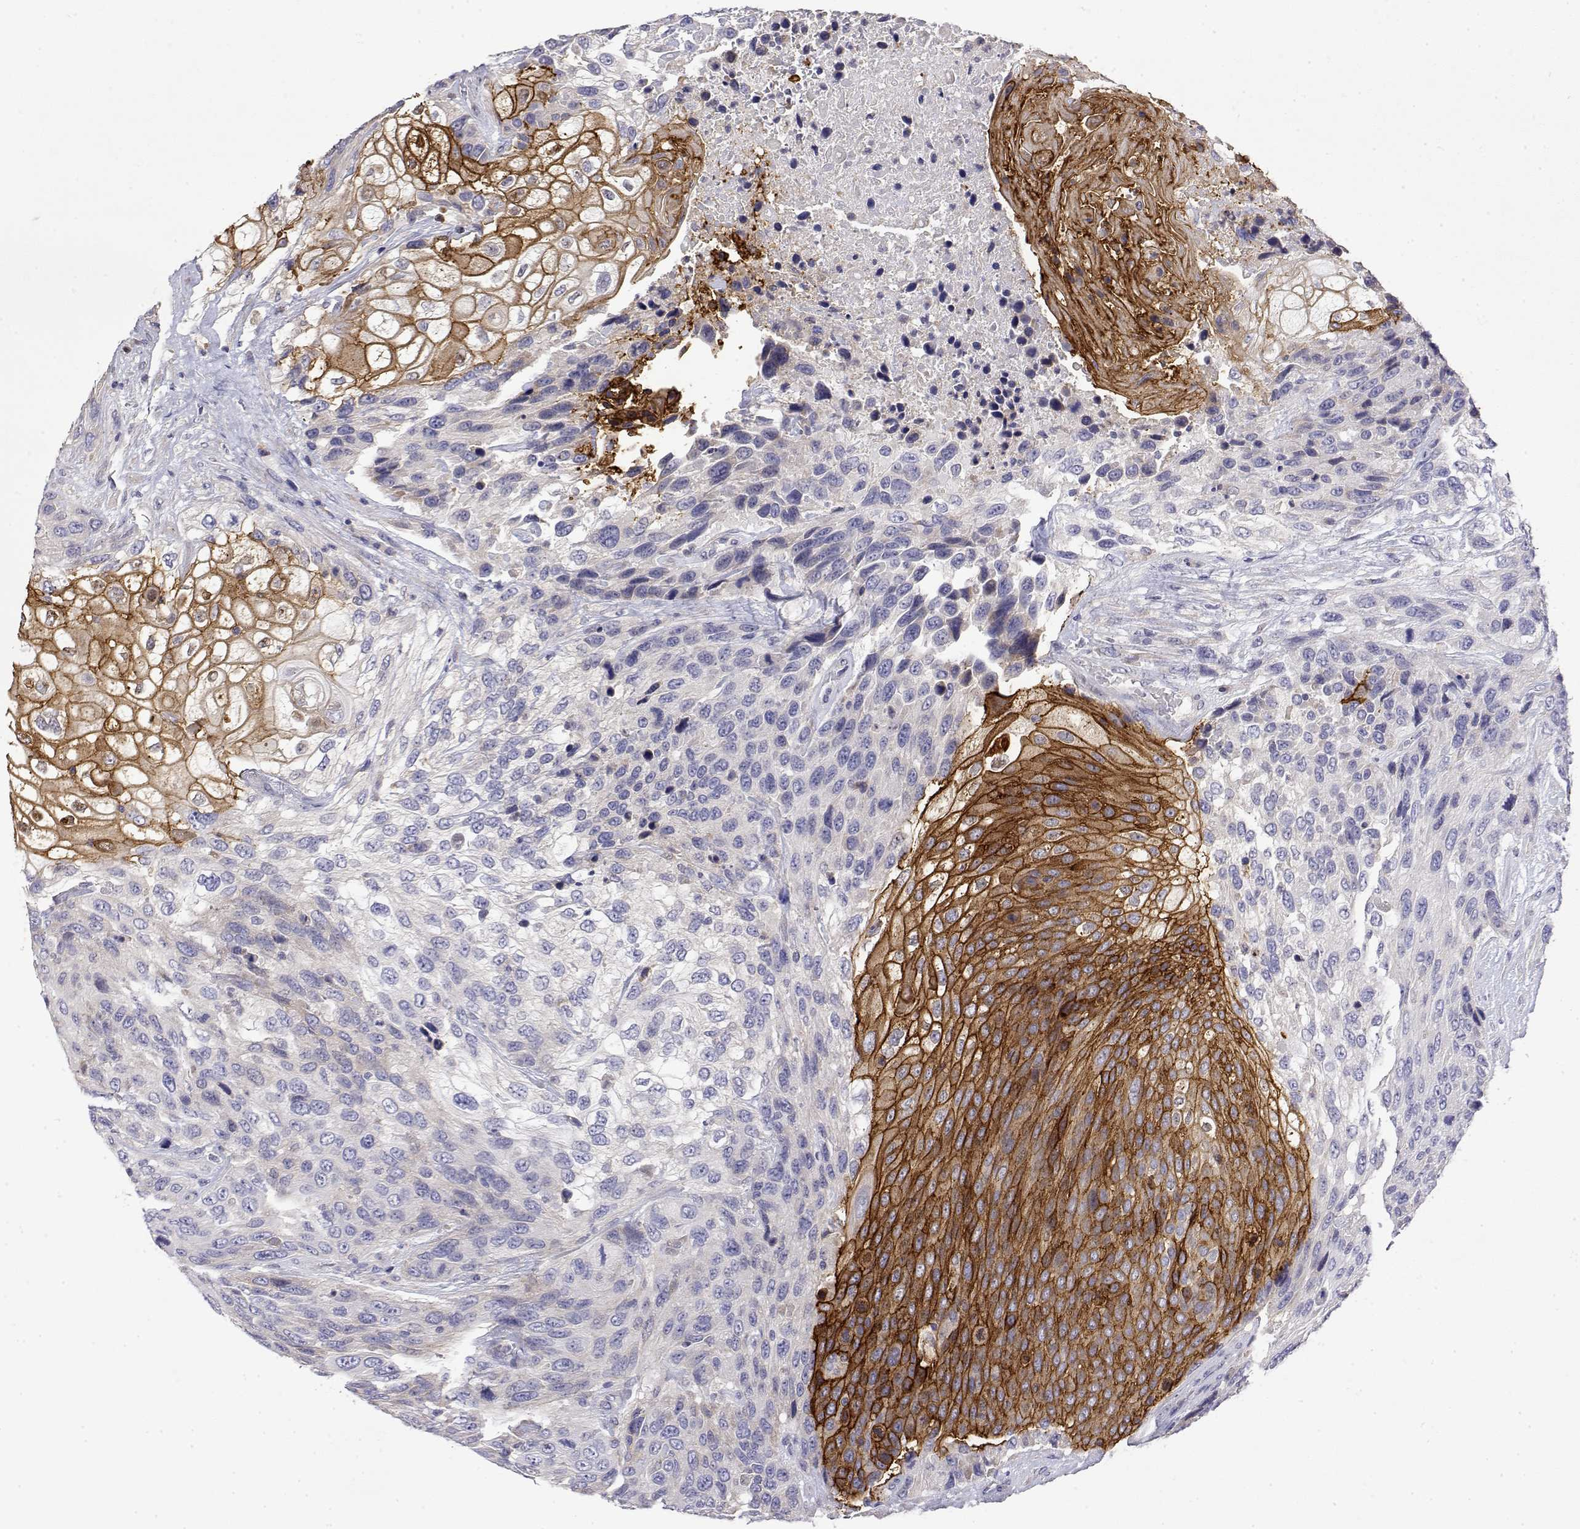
{"staining": {"intensity": "strong", "quantity": "25%-75%", "location": "cytoplasmic/membranous"}, "tissue": "urothelial cancer", "cell_type": "Tumor cells", "image_type": "cancer", "snomed": [{"axis": "morphology", "description": "Urothelial carcinoma, High grade"}, {"axis": "topography", "description": "Urinary bladder"}], "caption": "DAB immunohistochemical staining of human high-grade urothelial carcinoma exhibits strong cytoplasmic/membranous protein expression in about 25%-75% of tumor cells.", "gene": "LY6D", "patient": {"sex": "female", "age": 70}}